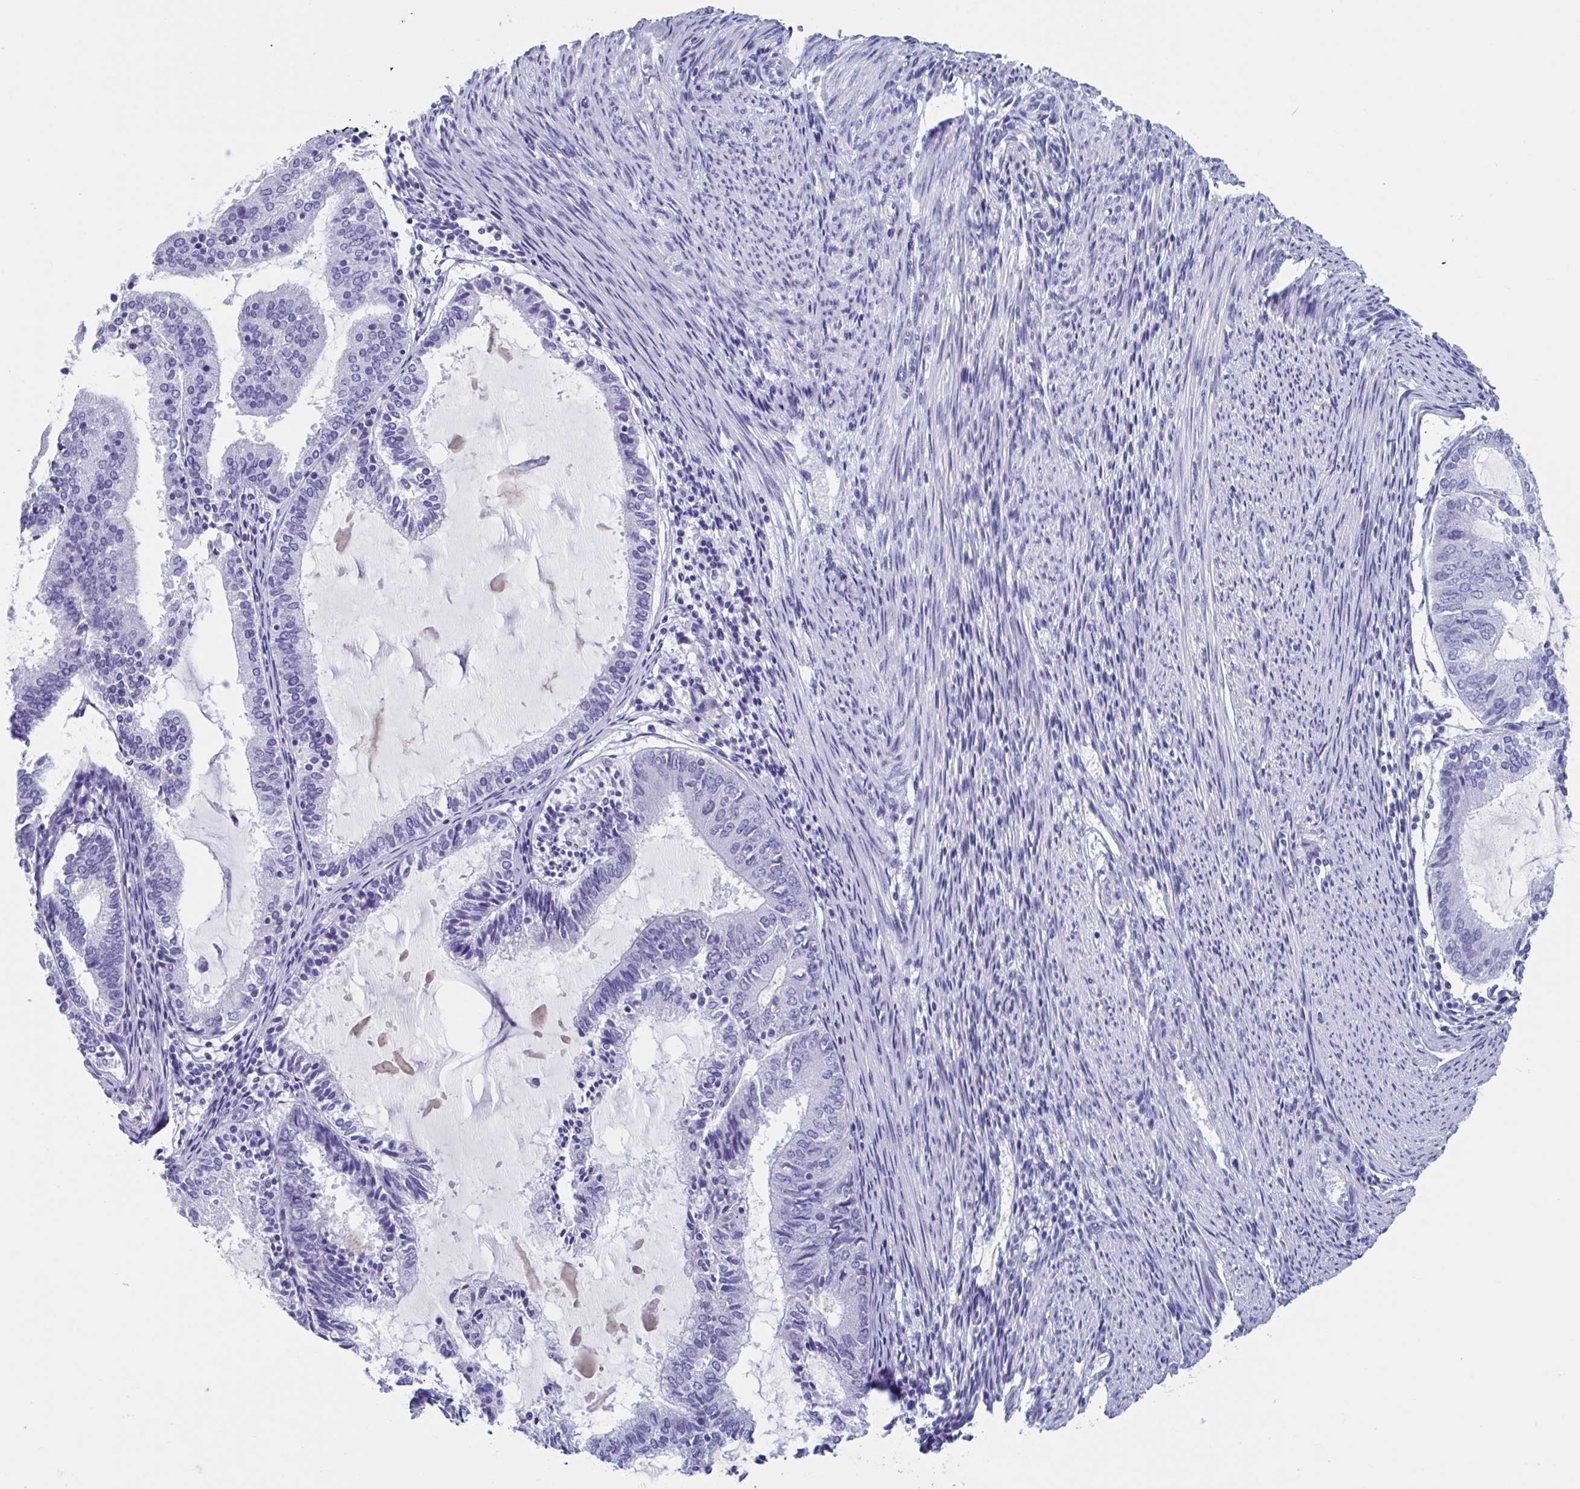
{"staining": {"intensity": "negative", "quantity": "none", "location": "none"}, "tissue": "endometrial cancer", "cell_type": "Tumor cells", "image_type": "cancer", "snomed": [{"axis": "morphology", "description": "Adenocarcinoma, NOS"}, {"axis": "topography", "description": "Endometrium"}], "caption": "Endometrial adenocarcinoma was stained to show a protein in brown. There is no significant positivity in tumor cells. (Brightfield microscopy of DAB immunohistochemistry (IHC) at high magnification).", "gene": "USP35", "patient": {"sex": "female", "age": 81}}